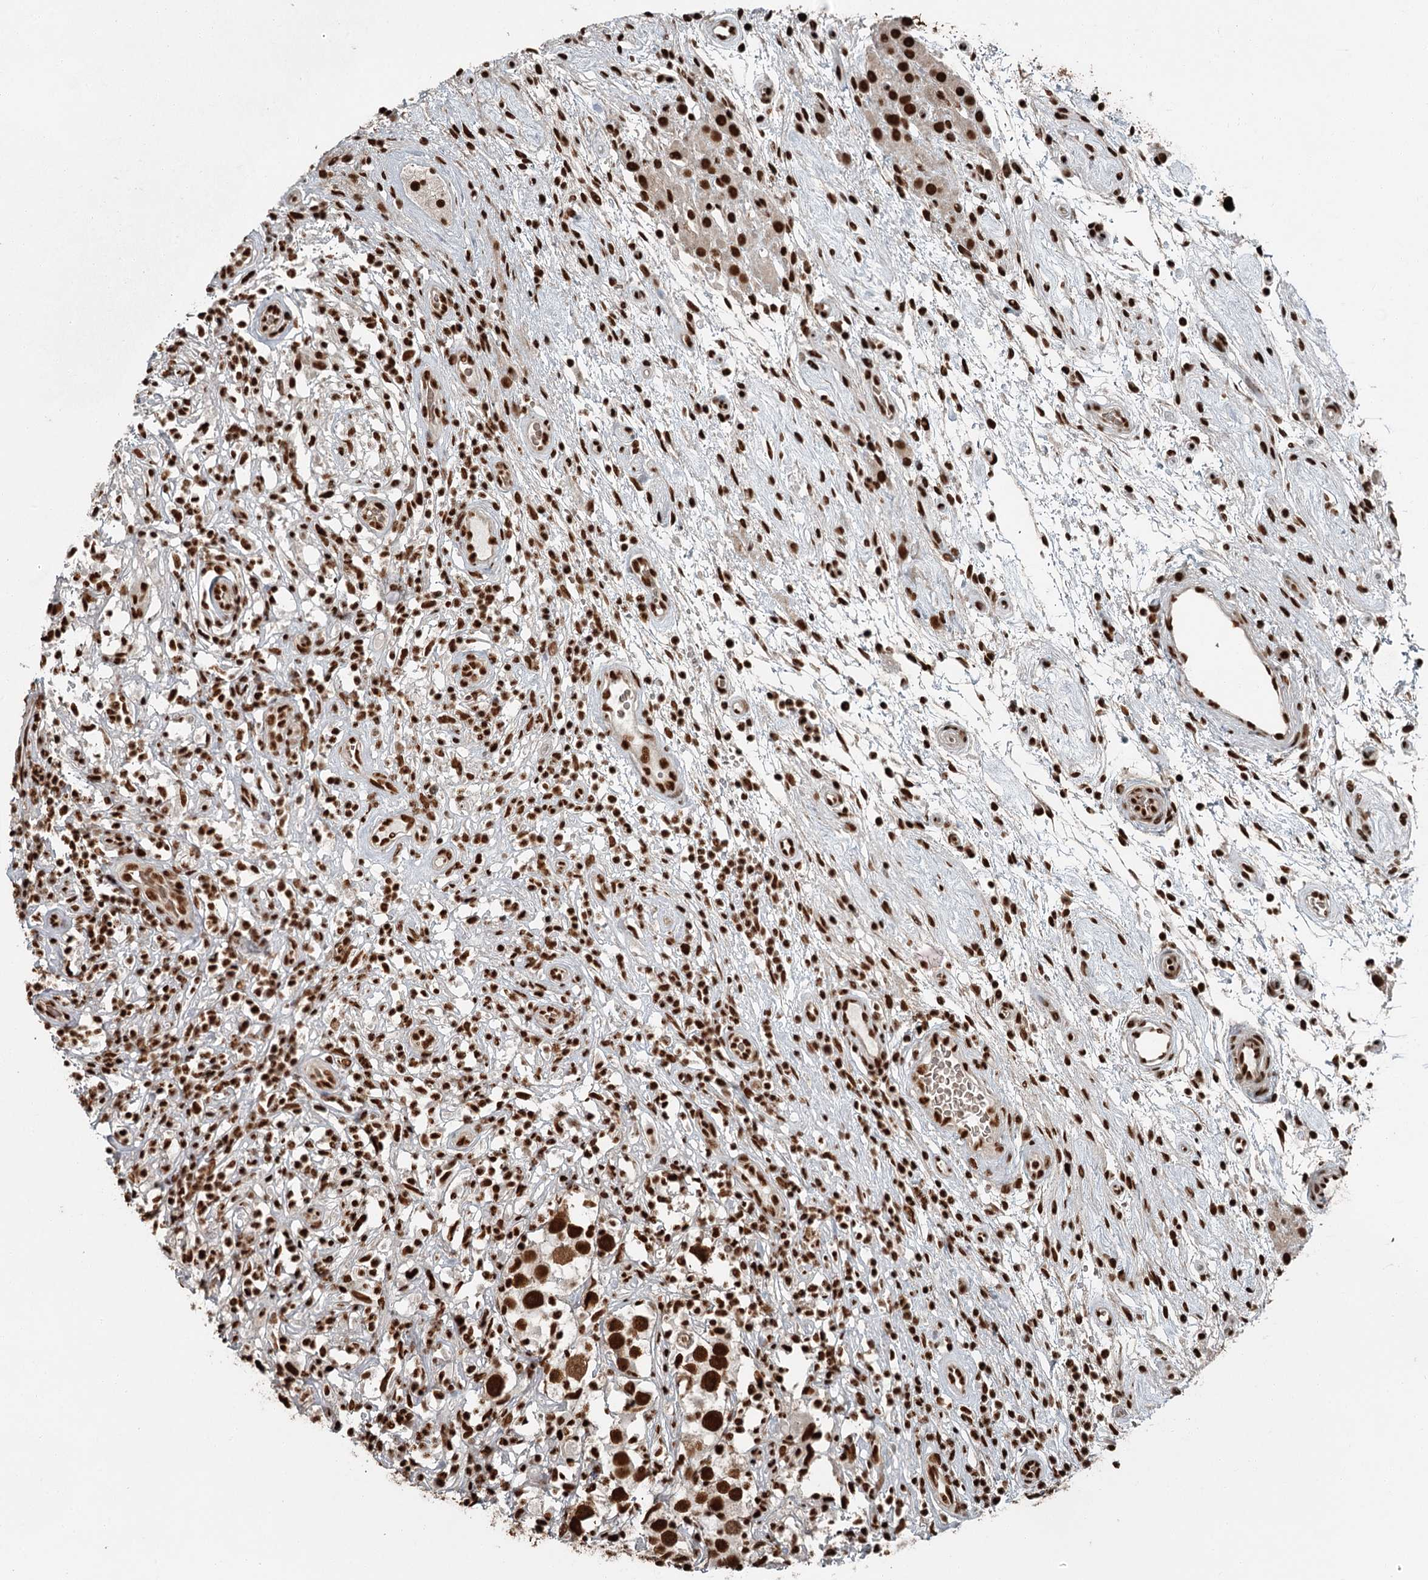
{"staining": {"intensity": "strong", "quantity": ">75%", "location": "nuclear"}, "tissue": "testis cancer", "cell_type": "Tumor cells", "image_type": "cancer", "snomed": [{"axis": "morphology", "description": "Seminoma, NOS"}, {"axis": "topography", "description": "Testis"}], "caption": "Approximately >75% of tumor cells in testis cancer reveal strong nuclear protein staining as visualized by brown immunohistochemical staining.", "gene": "RBBP7", "patient": {"sex": "male", "age": 49}}